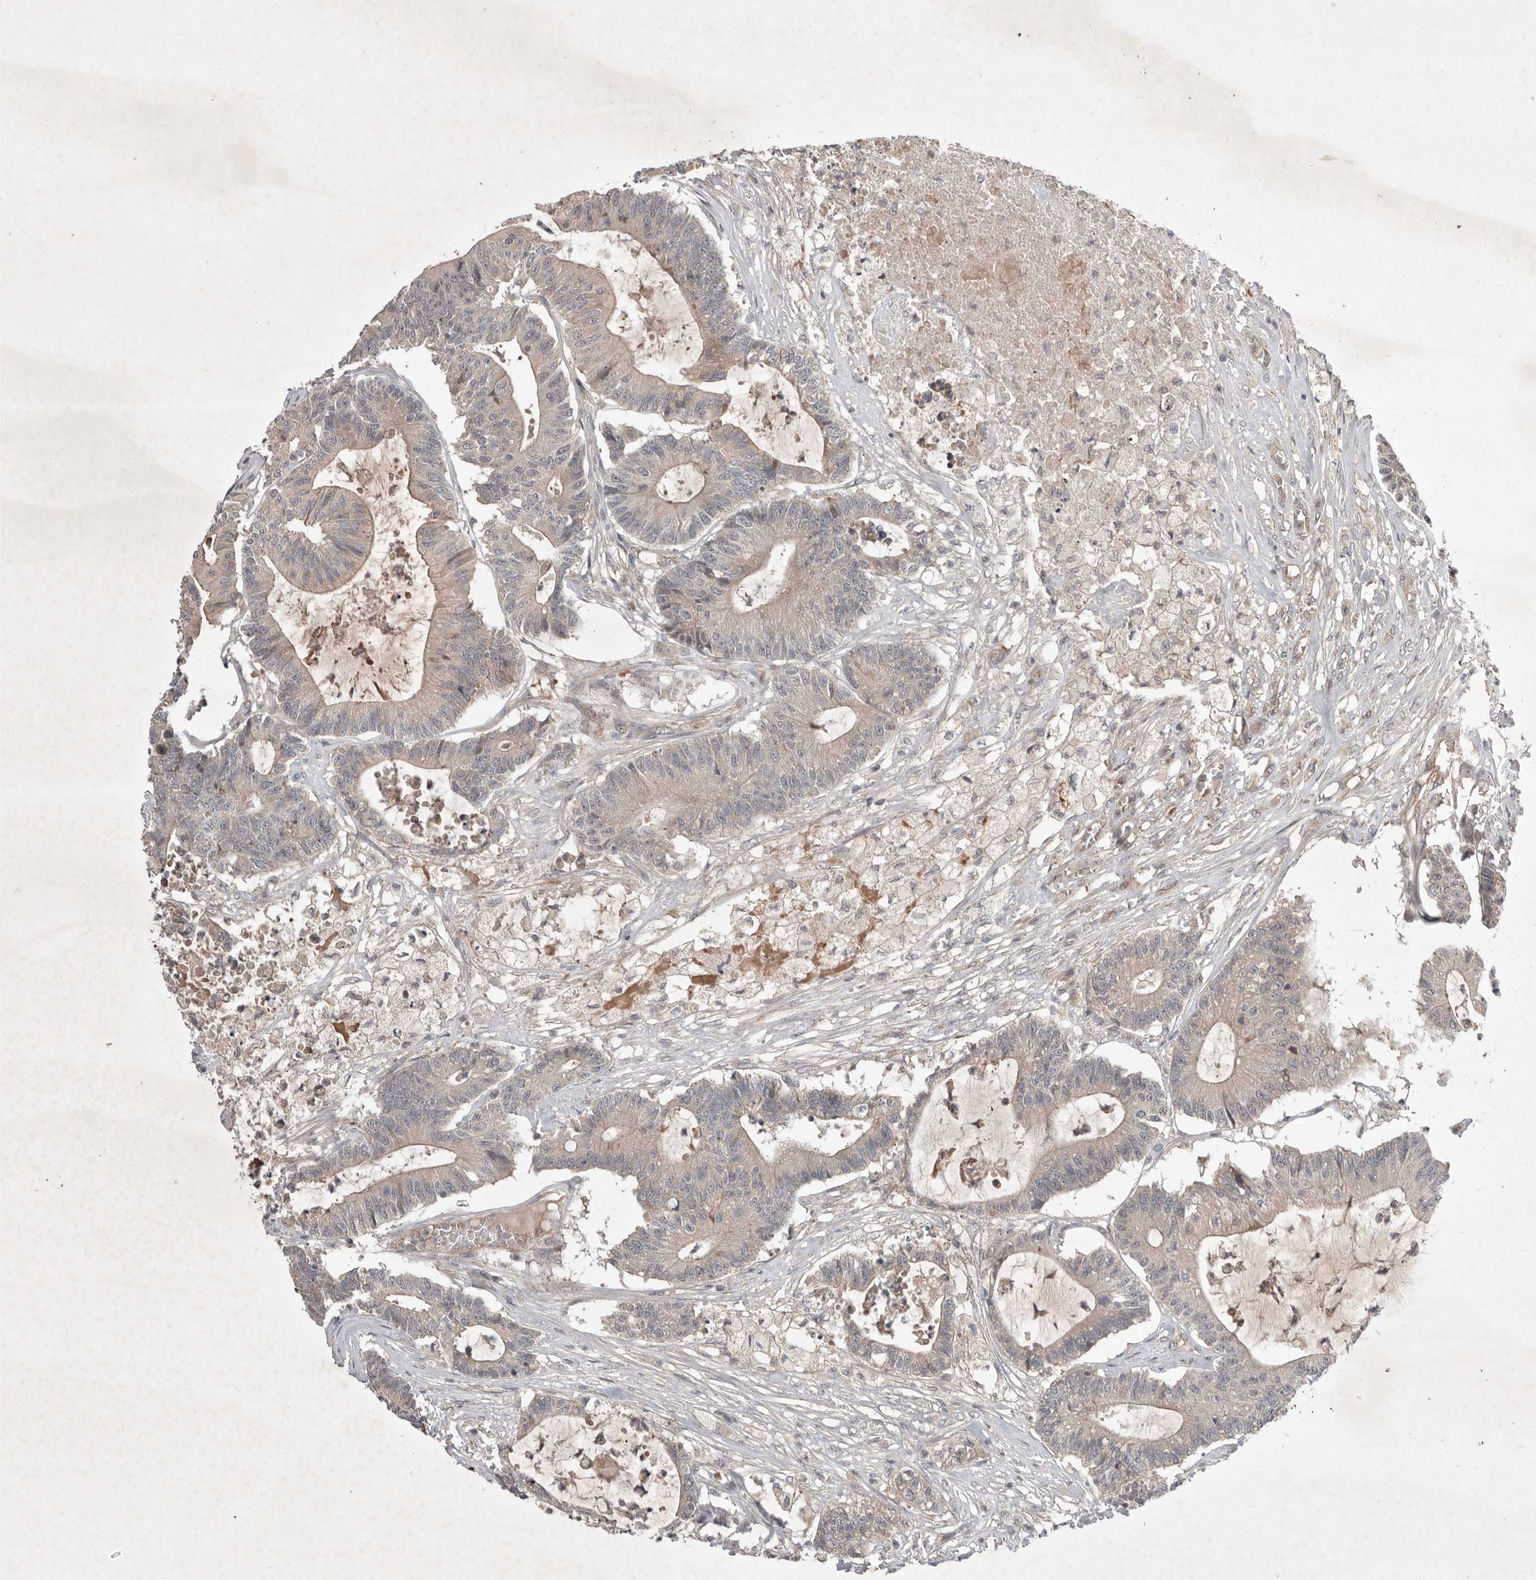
{"staining": {"intensity": "weak", "quantity": "<25%", "location": "cytoplasmic/membranous"}, "tissue": "colorectal cancer", "cell_type": "Tumor cells", "image_type": "cancer", "snomed": [{"axis": "morphology", "description": "Adenocarcinoma, NOS"}, {"axis": "topography", "description": "Colon"}], "caption": "Immunohistochemistry (IHC) image of human colorectal cancer stained for a protein (brown), which reveals no expression in tumor cells. Brightfield microscopy of immunohistochemistry stained with DAB (brown) and hematoxylin (blue), captured at high magnification.", "gene": "NRCAM", "patient": {"sex": "female", "age": 84}}